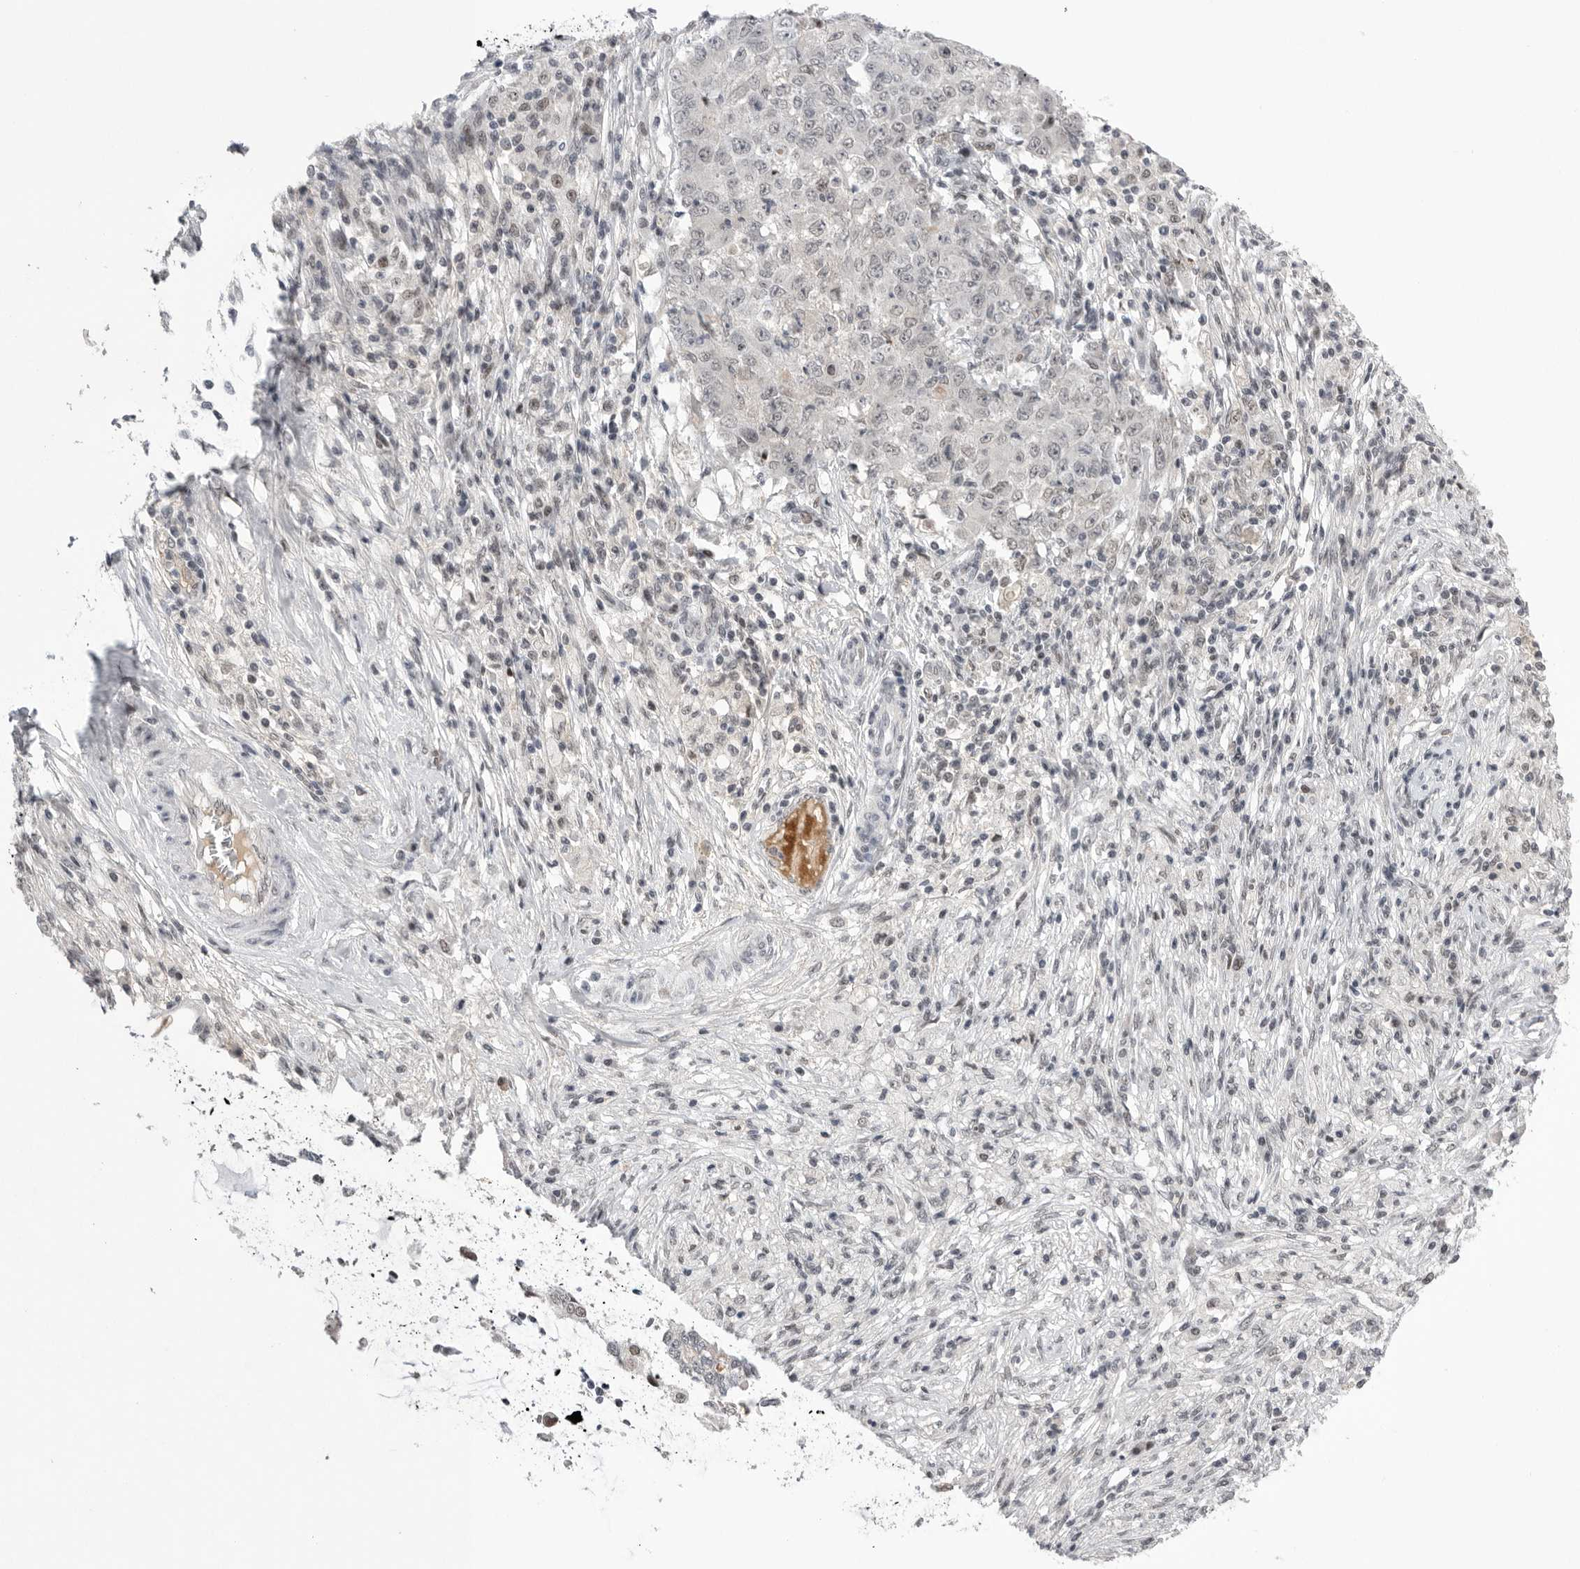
{"staining": {"intensity": "weak", "quantity": "<25%", "location": "nuclear"}, "tissue": "ovarian cancer", "cell_type": "Tumor cells", "image_type": "cancer", "snomed": [{"axis": "morphology", "description": "Carcinoma, endometroid"}, {"axis": "topography", "description": "Ovary"}], "caption": "Immunohistochemical staining of human ovarian endometroid carcinoma exhibits no significant positivity in tumor cells.", "gene": "POU5F1", "patient": {"sex": "female", "age": 51}}